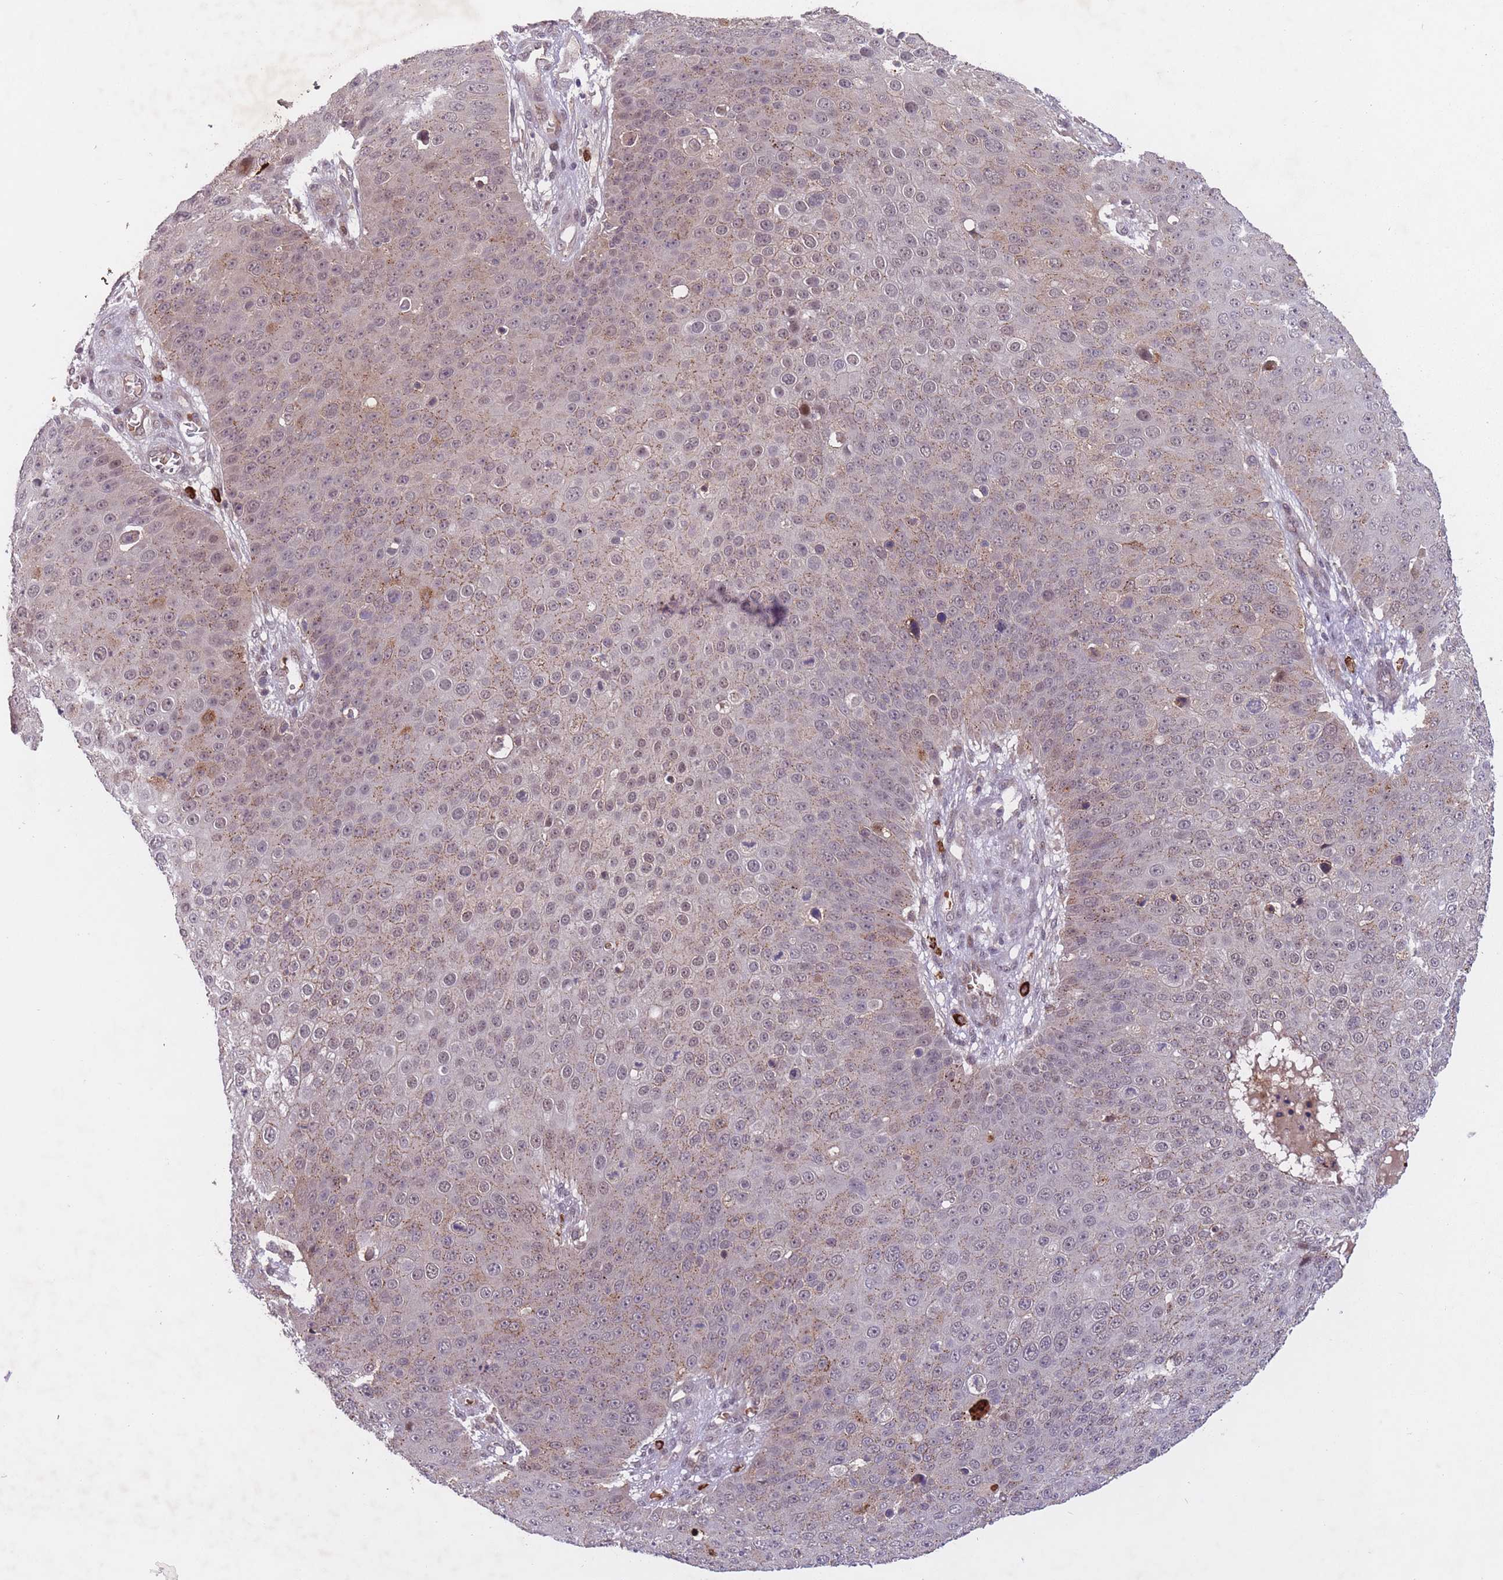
{"staining": {"intensity": "moderate", "quantity": "<25%", "location": "cytoplasmic/membranous,nuclear"}, "tissue": "skin cancer", "cell_type": "Tumor cells", "image_type": "cancer", "snomed": [{"axis": "morphology", "description": "Squamous cell carcinoma, NOS"}, {"axis": "topography", "description": "Skin"}], "caption": "This micrograph reveals squamous cell carcinoma (skin) stained with immunohistochemistry to label a protein in brown. The cytoplasmic/membranous and nuclear of tumor cells show moderate positivity for the protein. Nuclei are counter-stained blue.", "gene": "SECTM1", "patient": {"sex": "male", "age": 71}}